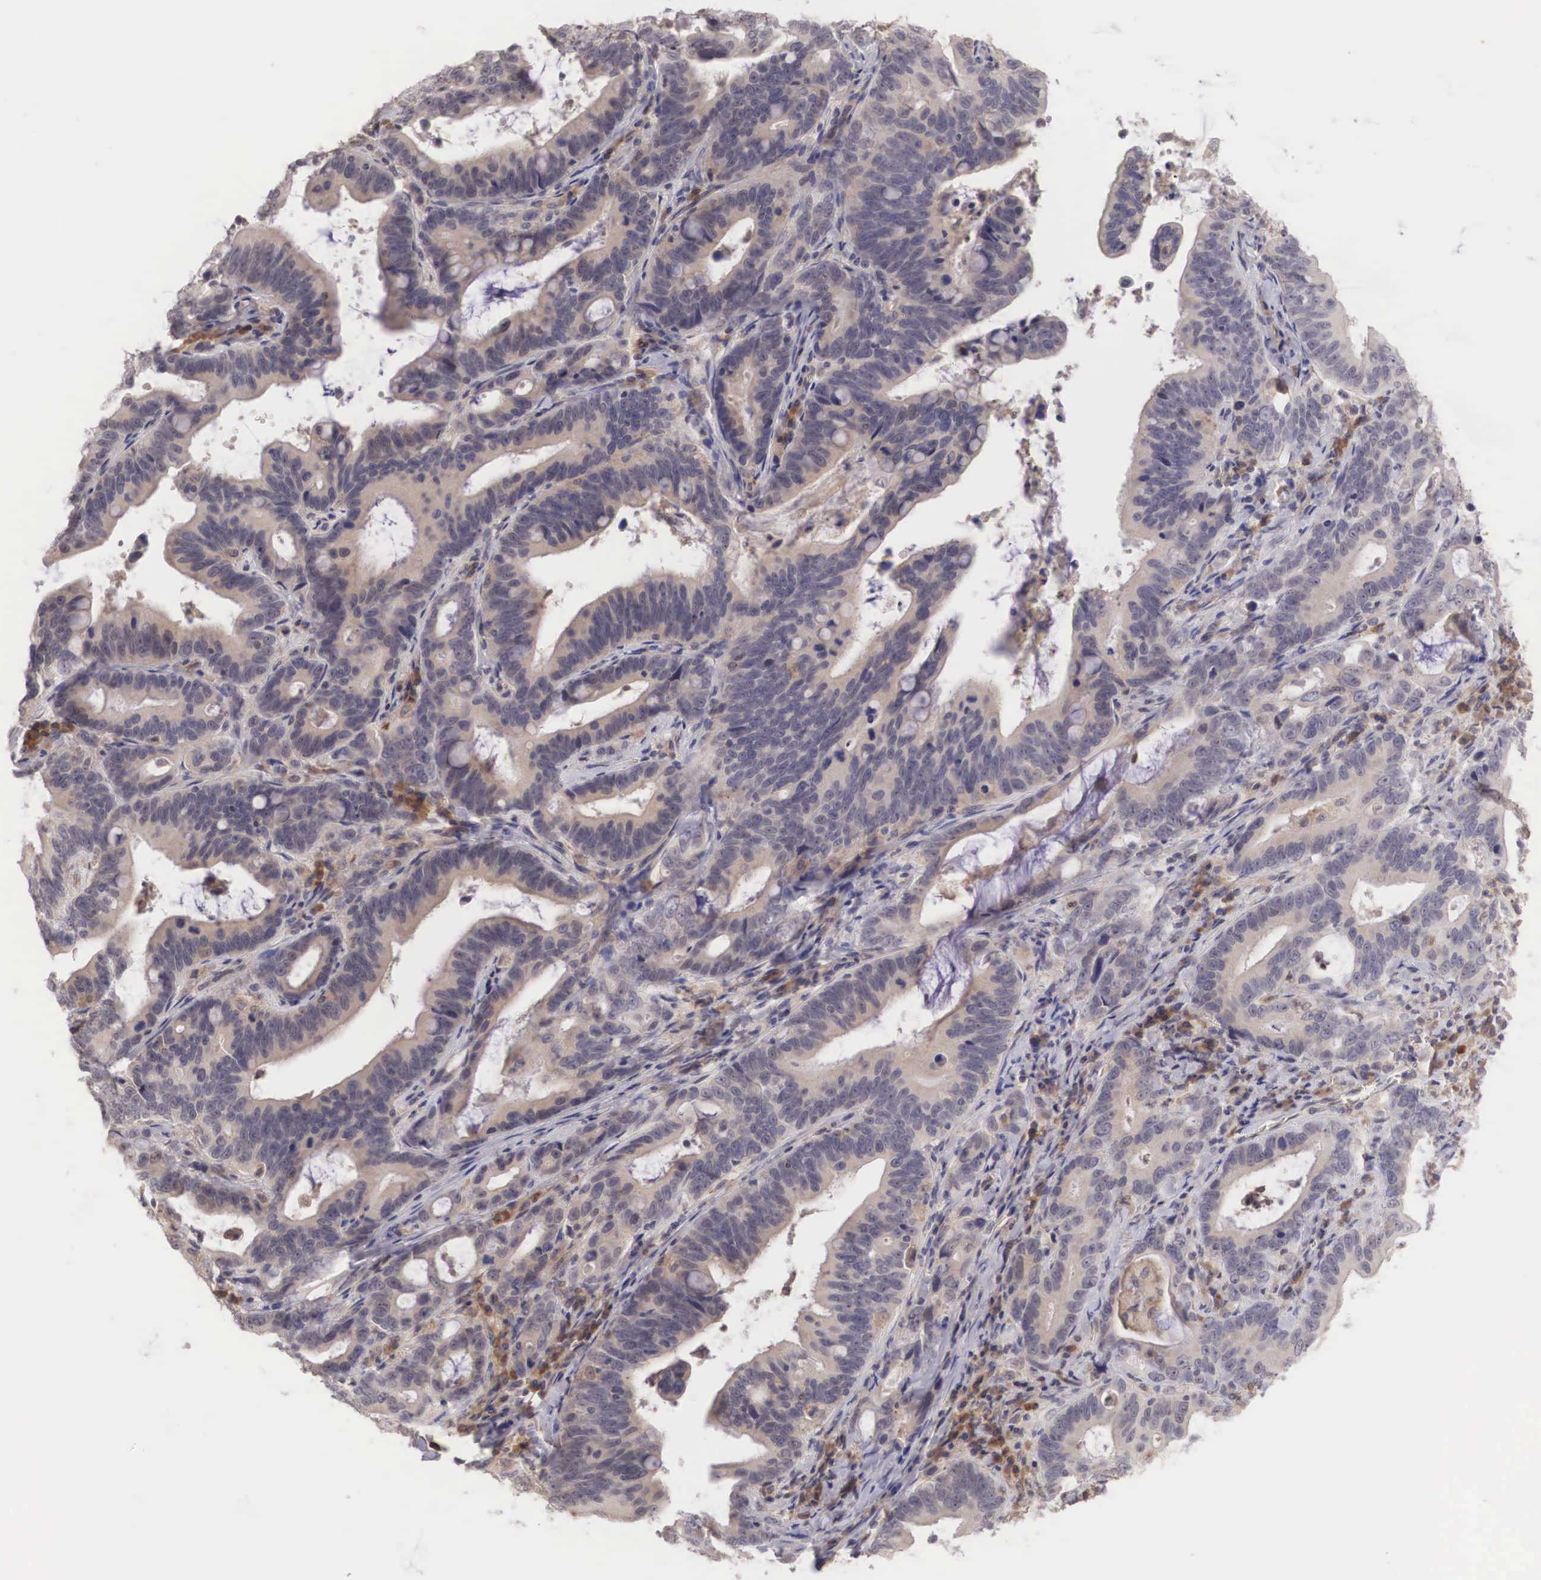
{"staining": {"intensity": "weak", "quantity": ">75%", "location": "cytoplasmic/membranous"}, "tissue": "stomach cancer", "cell_type": "Tumor cells", "image_type": "cancer", "snomed": [{"axis": "morphology", "description": "Adenocarcinoma, NOS"}, {"axis": "topography", "description": "Stomach, upper"}], "caption": "Stomach cancer stained with a protein marker shows weak staining in tumor cells.", "gene": "DNAJB7", "patient": {"sex": "male", "age": 63}}